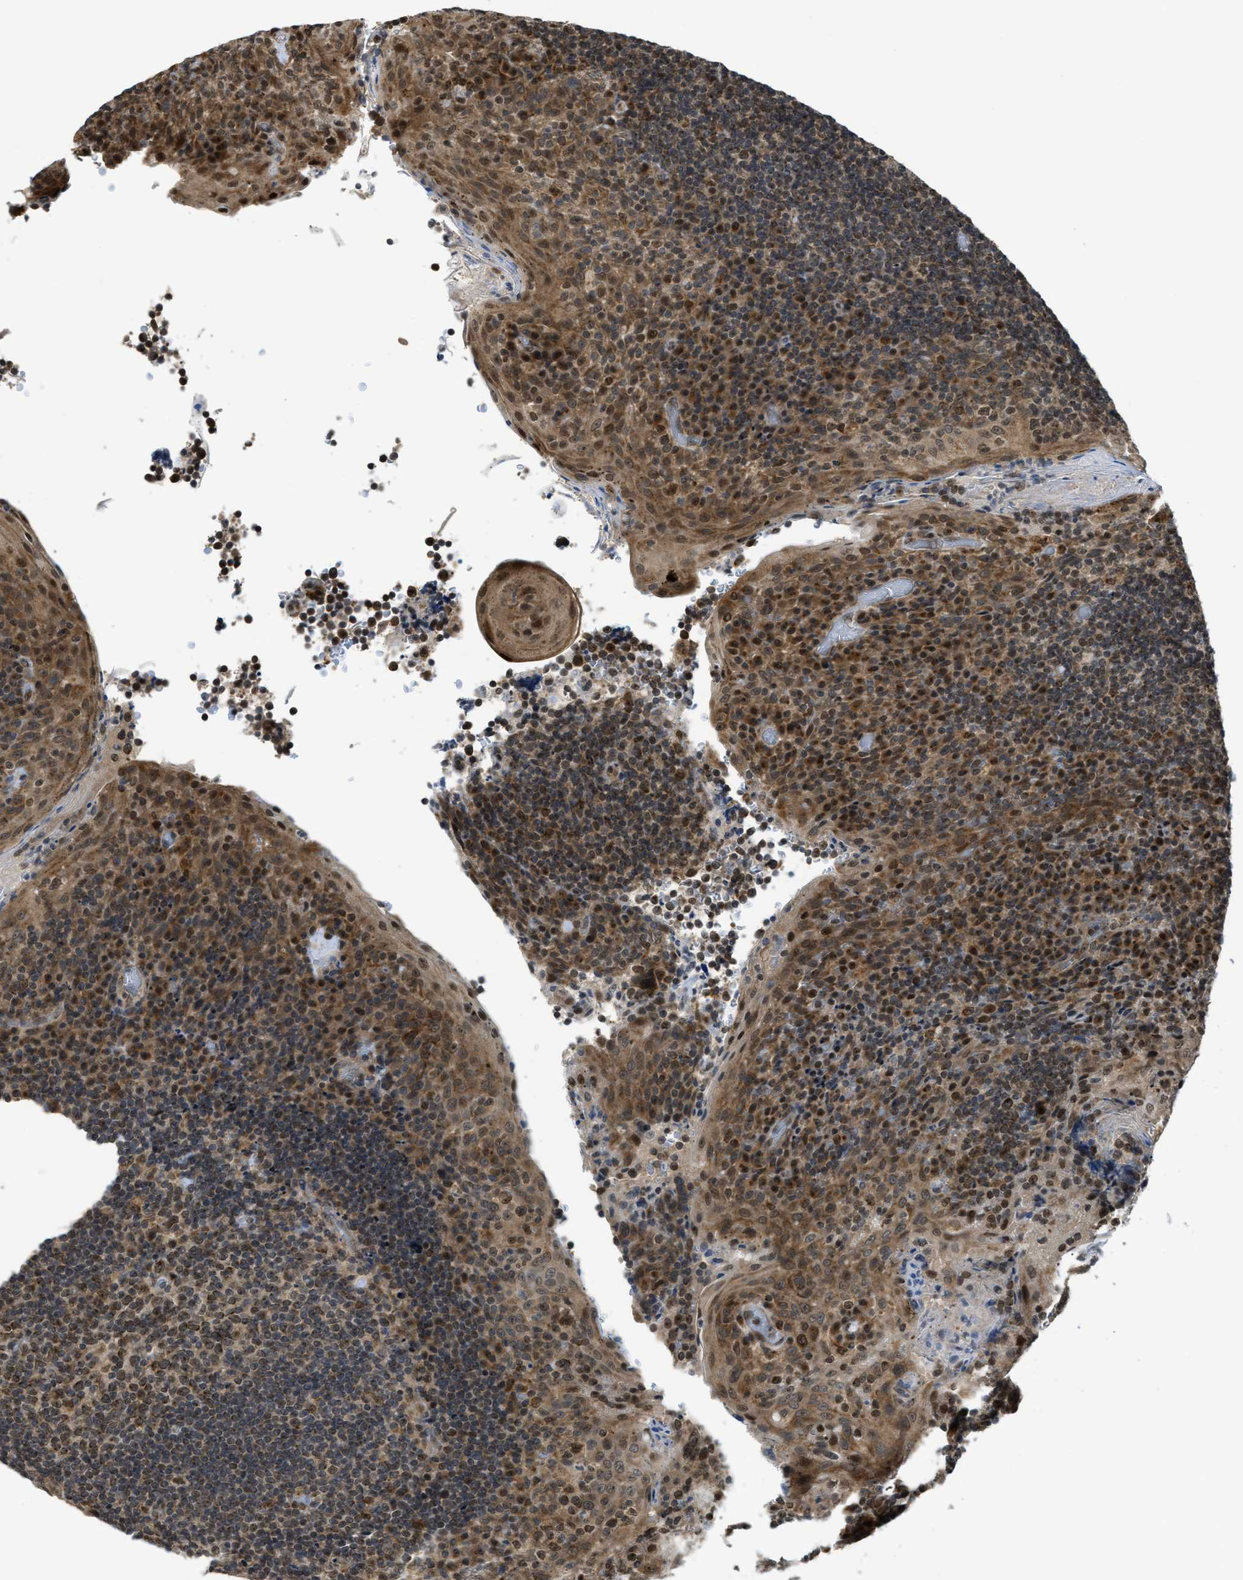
{"staining": {"intensity": "moderate", "quantity": ">75%", "location": "cytoplasmic/membranous,nuclear"}, "tissue": "tonsil", "cell_type": "Germinal center cells", "image_type": "normal", "snomed": [{"axis": "morphology", "description": "Normal tissue, NOS"}, {"axis": "topography", "description": "Tonsil"}], "caption": "The image reveals staining of unremarkable tonsil, revealing moderate cytoplasmic/membranous,nuclear protein expression (brown color) within germinal center cells. Immunohistochemistry (ihc) stains the protein of interest in brown and the nuclei are stained blue.", "gene": "TACC1", "patient": {"sex": "male", "age": 17}}